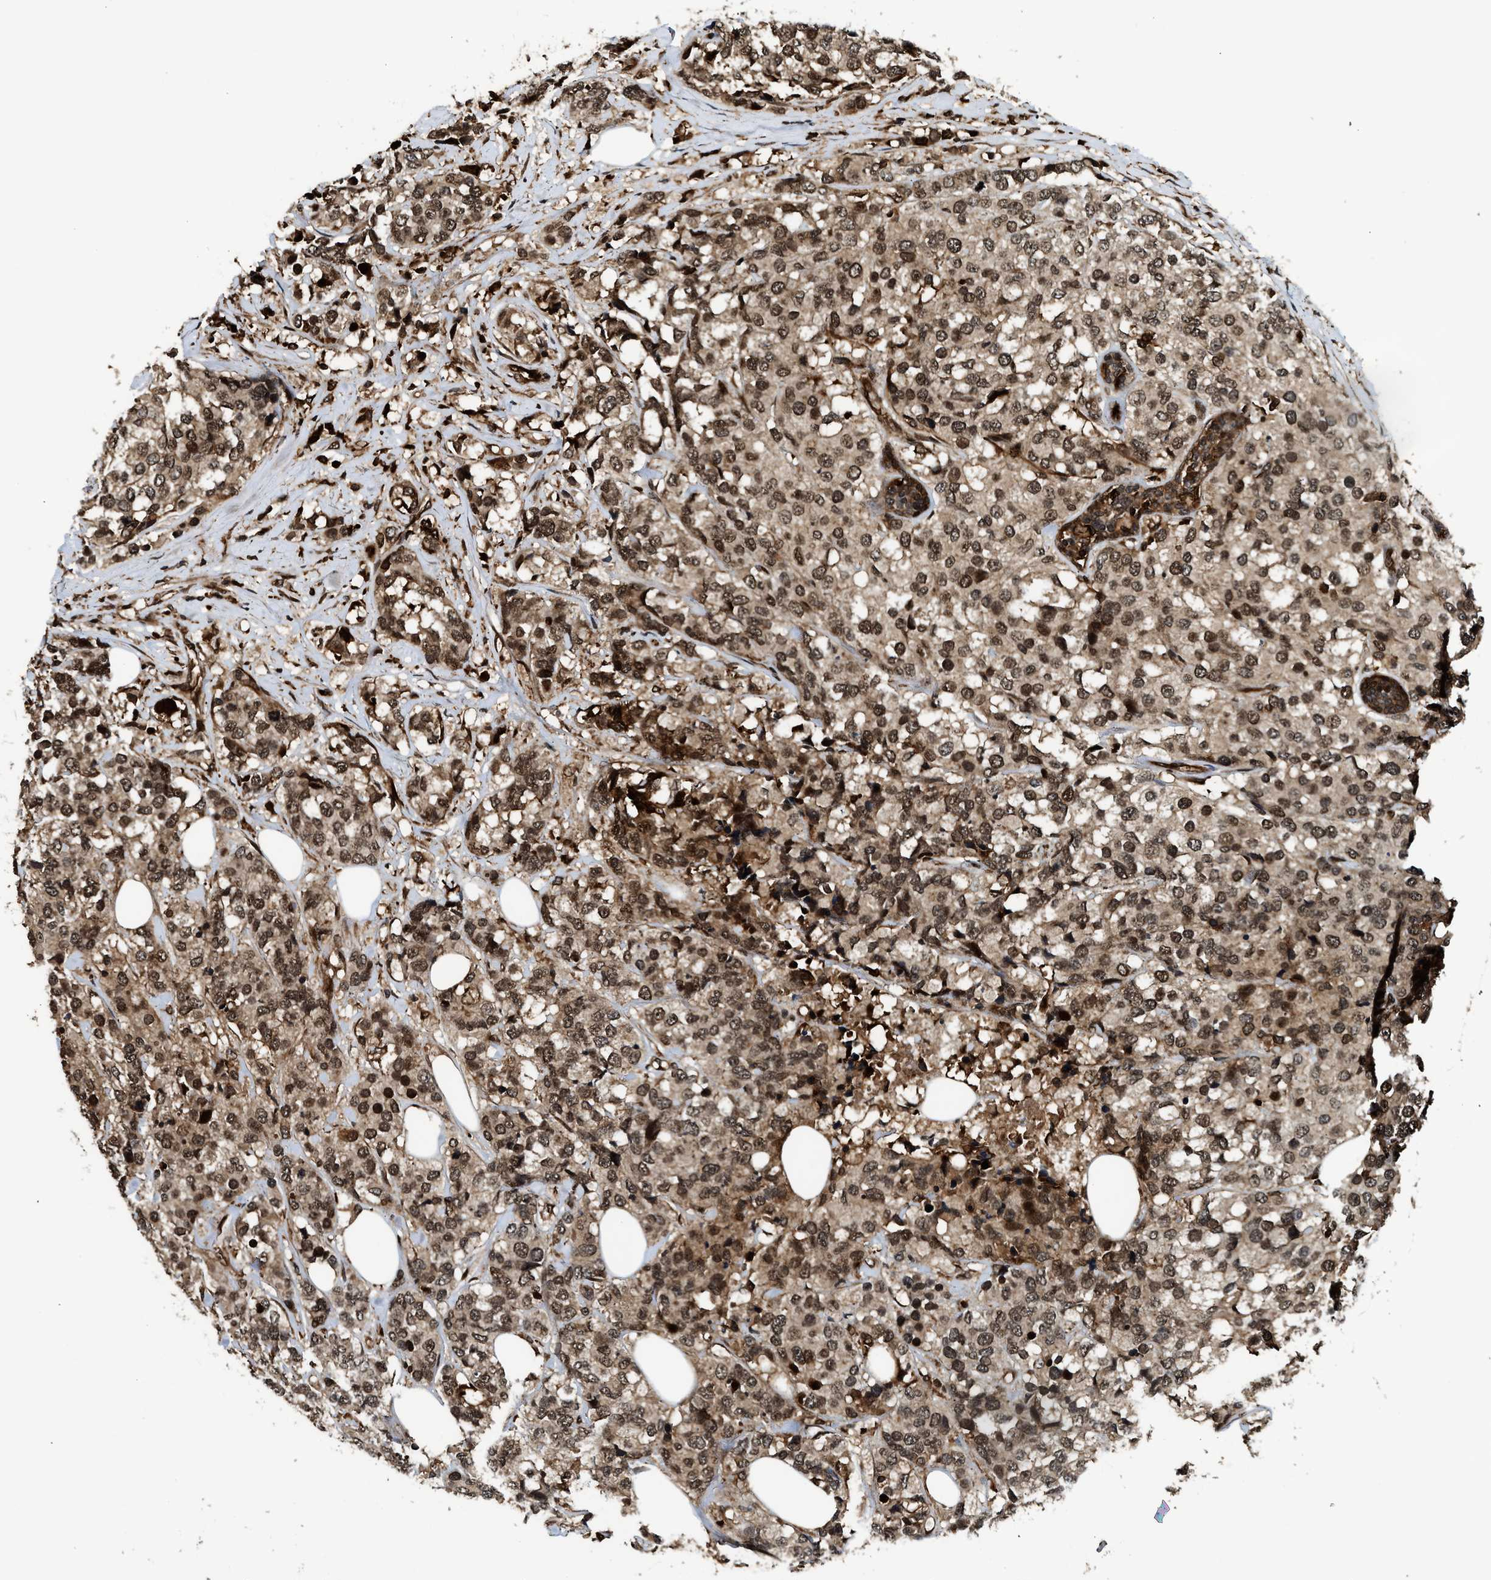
{"staining": {"intensity": "moderate", "quantity": ">75%", "location": "cytoplasmic/membranous,nuclear"}, "tissue": "breast cancer", "cell_type": "Tumor cells", "image_type": "cancer", "snomed": [{"axis": "morphology", "description": "Lobular carcinoma"}, {"axis": "topography", "description": "Breast"}], "caption": "Breast cancer tissue shows moderate cytoplasmic/membranous and nuclear staining in approximately >75% of tumor cells", "gene": "MDM2", "patient": {"sex": "female", "age": 59}}